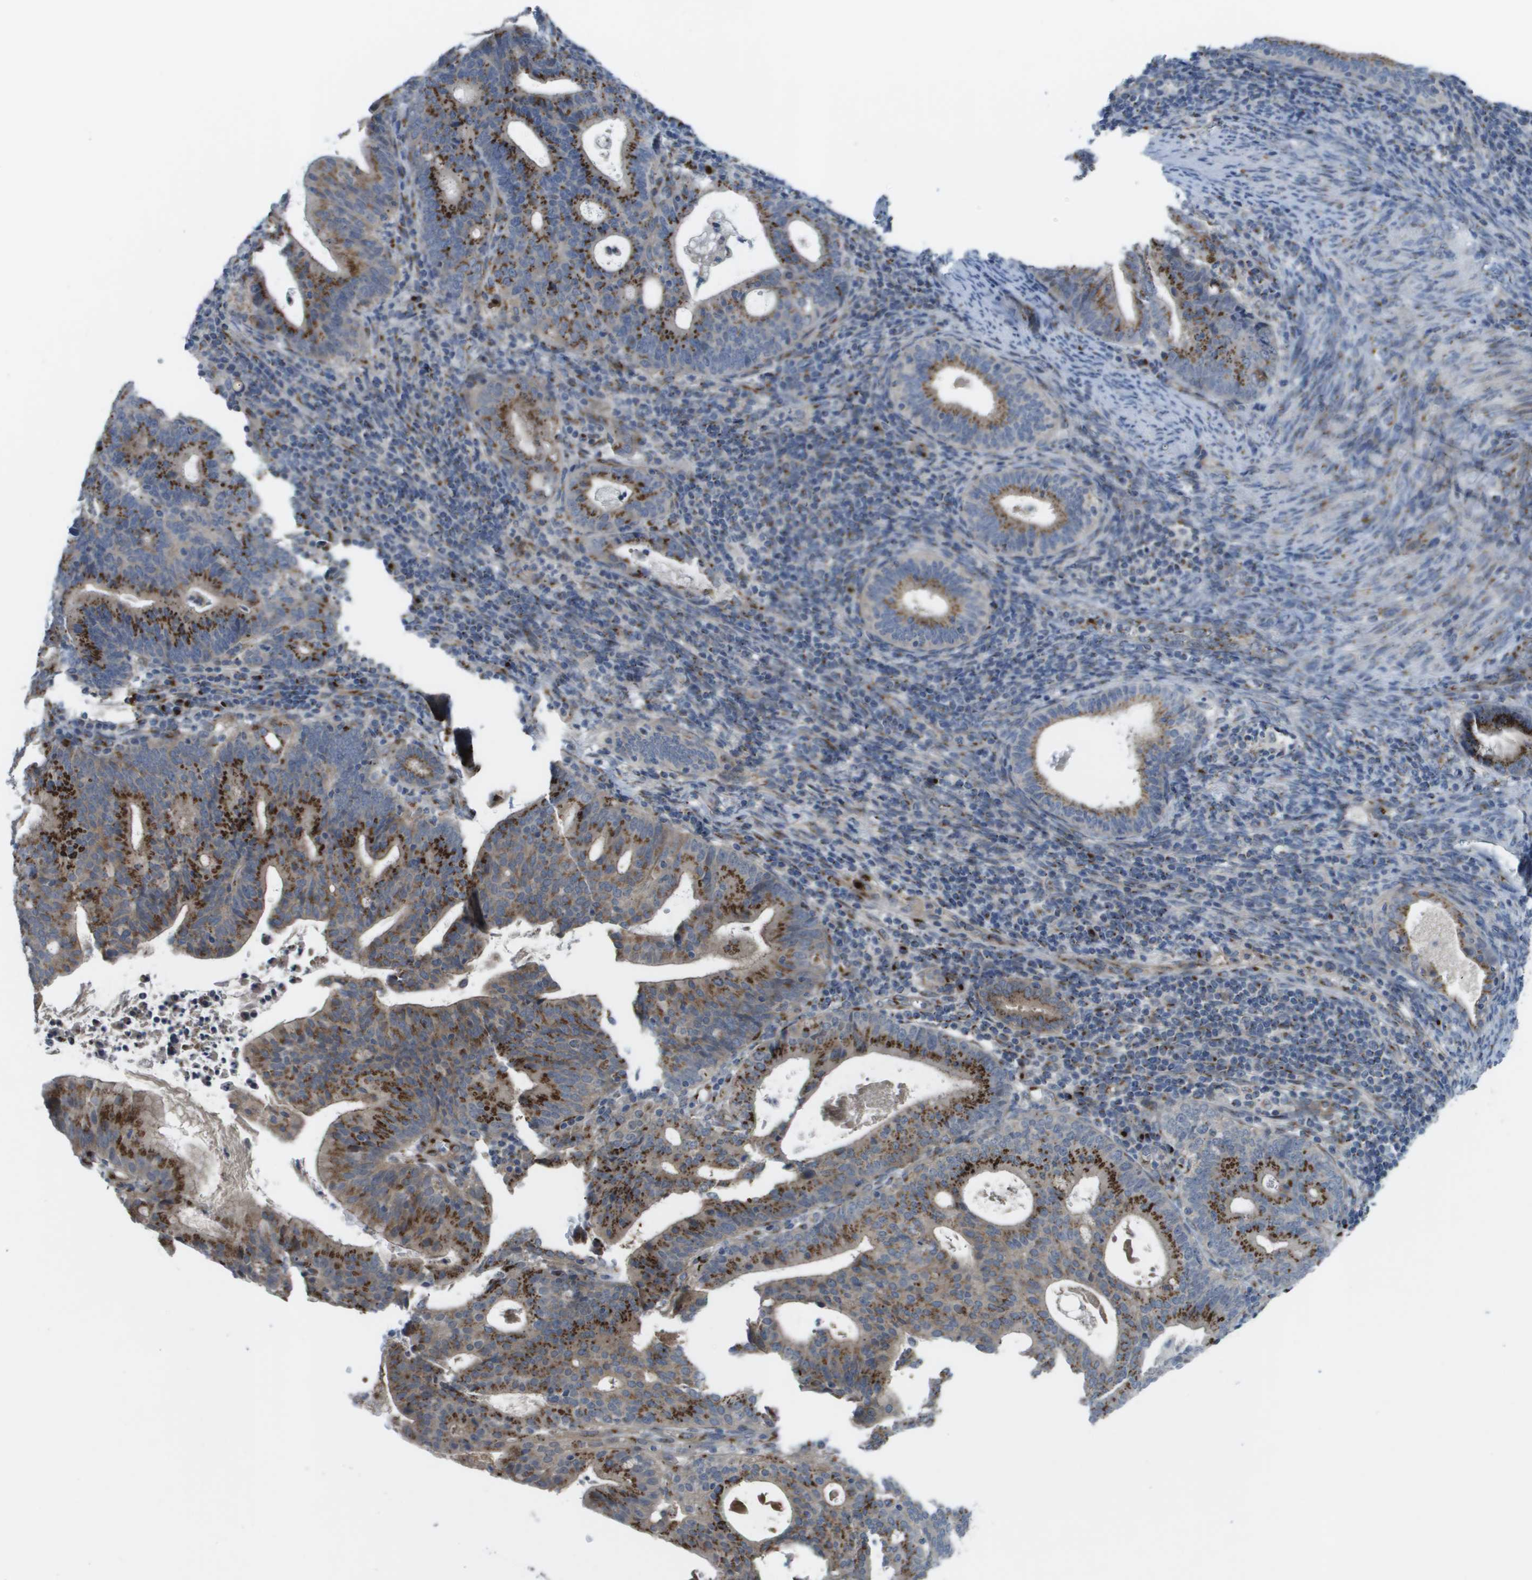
{"staining": {"intensity": "strong", "quantity": "25%-75%", "location": "cytoplasmic/membranous"}, "tissue": "endometrial cancer", "cell_type": "Tumor cells", "image_type": "cancer", "snomed": [{"axis": "morphology", "description": "Adenocarcinoma, NOS"}, {"axis": "topography", "description": "Uterus"}], "caption": "Endometrial cancer (adenocarcinoma) stained with IHC displays strong cytoplasmic/membranous positivity in about 25%-75% of tumor cells.", "gene": "QSOX2", "patient": {"sex": "female", "age": 83}}